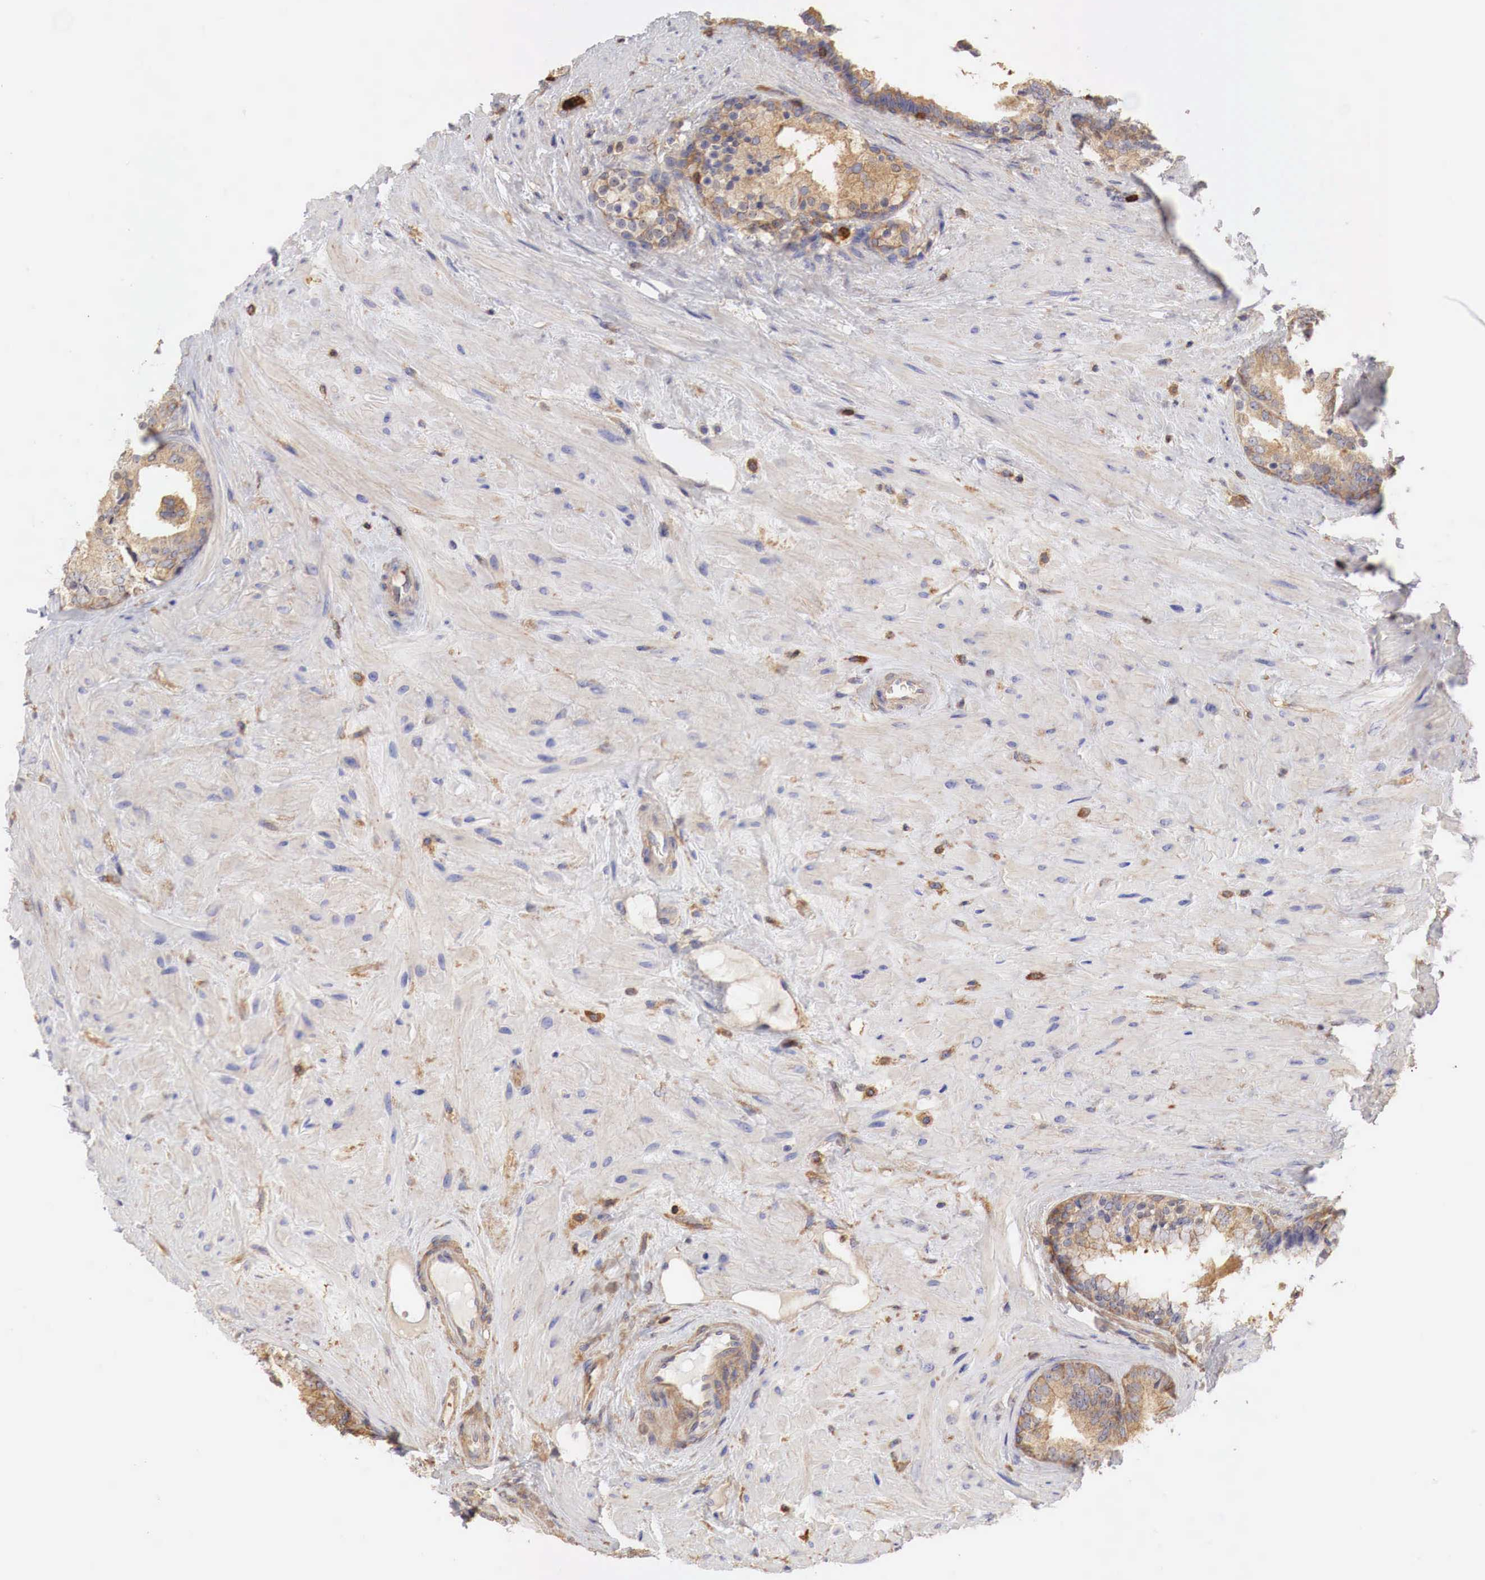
{"staining": {"intensity": "moderate", "quantity": ">75%", "location": "cytoplasmic/membranous"}, "tissue": "prostate", "cell_type": "Glandular cells", "image_type": "normal", "snomed": [{"axis": "morphology", "description": "Normal tissue, NOS"}, {"axis": "topography", "description": "Prostate"}], "caption": "A brown stain labels moderate cytoplasmic/membranous staining of a protein in glandular cells of normal prostate.", "gene": "G6PD", "patient": {"sex": "male", "age": 65}}